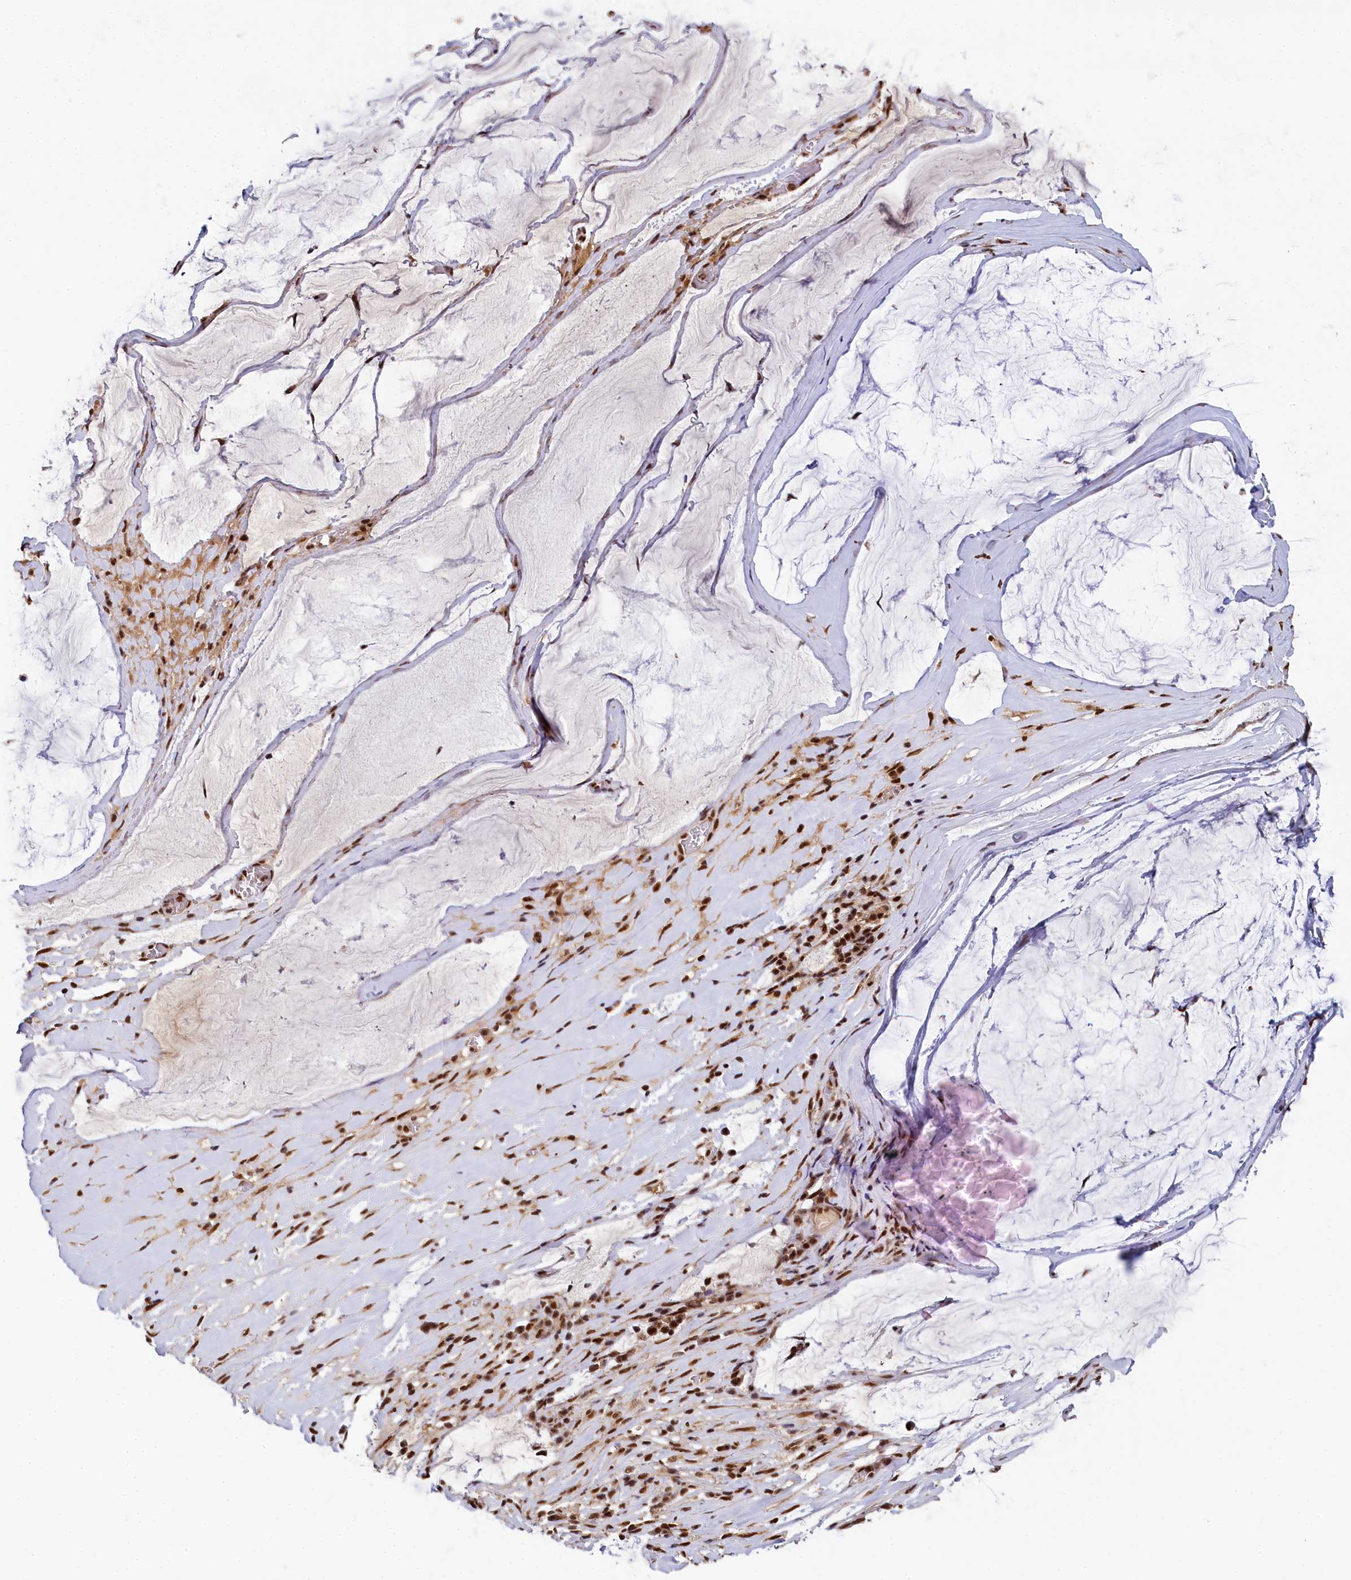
{"staining": {"intensity": "strong", "quantity": ">75%", "location": "nuclear"}, "tissue": "ovarian cancer", "cell_type": "Tumor cells", "image_type": "cancer", "snomed": [{"axis": "morphology", "description": "Cystadenocarcinoma, mucinous, NOS"}, {"axis": "topography", "description": "Ovary"}], "caption": "A photomicrograph of mucinous cystadenocarcinoma (ovarian) stained for a protein exhibits strong nuclear brown staining in tumor cells.", "gene": "PPHLN1", "patient": {"sex": "female", "age": 73}}